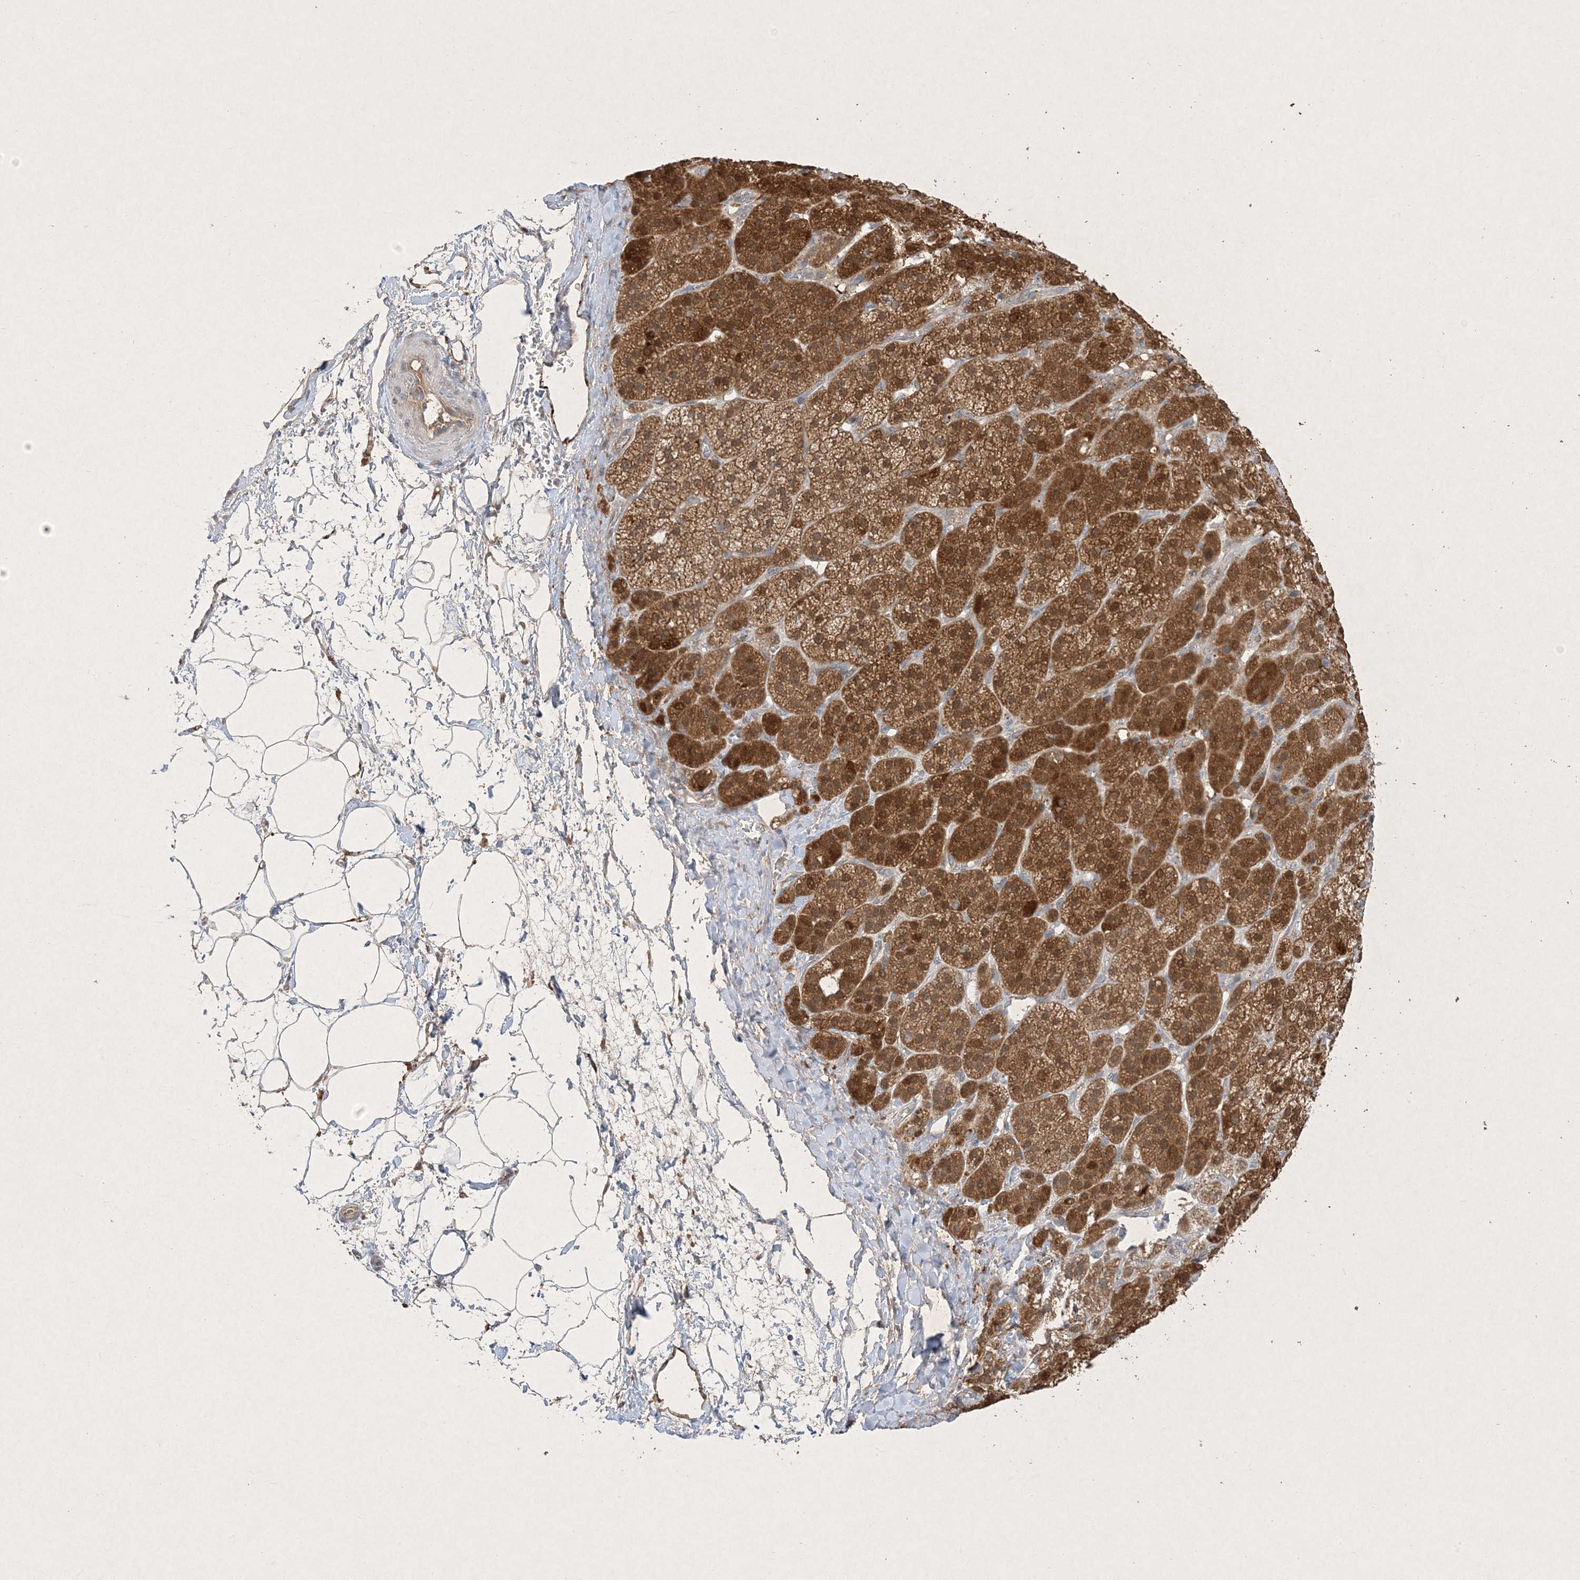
{"staining": {"intensity": "strong", "quantity": ">75%", "location": "cytoplasmic/membranous"}, "tissue": "adrenal gland", "cell_type": "Glandular cells", "image_type": "normal", "snomed": [{"axis": "morphology", "description": "Normal tissue, NOS"}, {"axis": "topography", "description": "Adrenal gland"}], "caption": "Immunohistochemistry (IHC) (DAB) staining of unremarkable human adrenal gland displays strong cytoplasmic/membranous protein positivity in approximately >75% of glandular cells.", "gene": "PRSS36", "patient": {"sex": "female", "age": 57}}